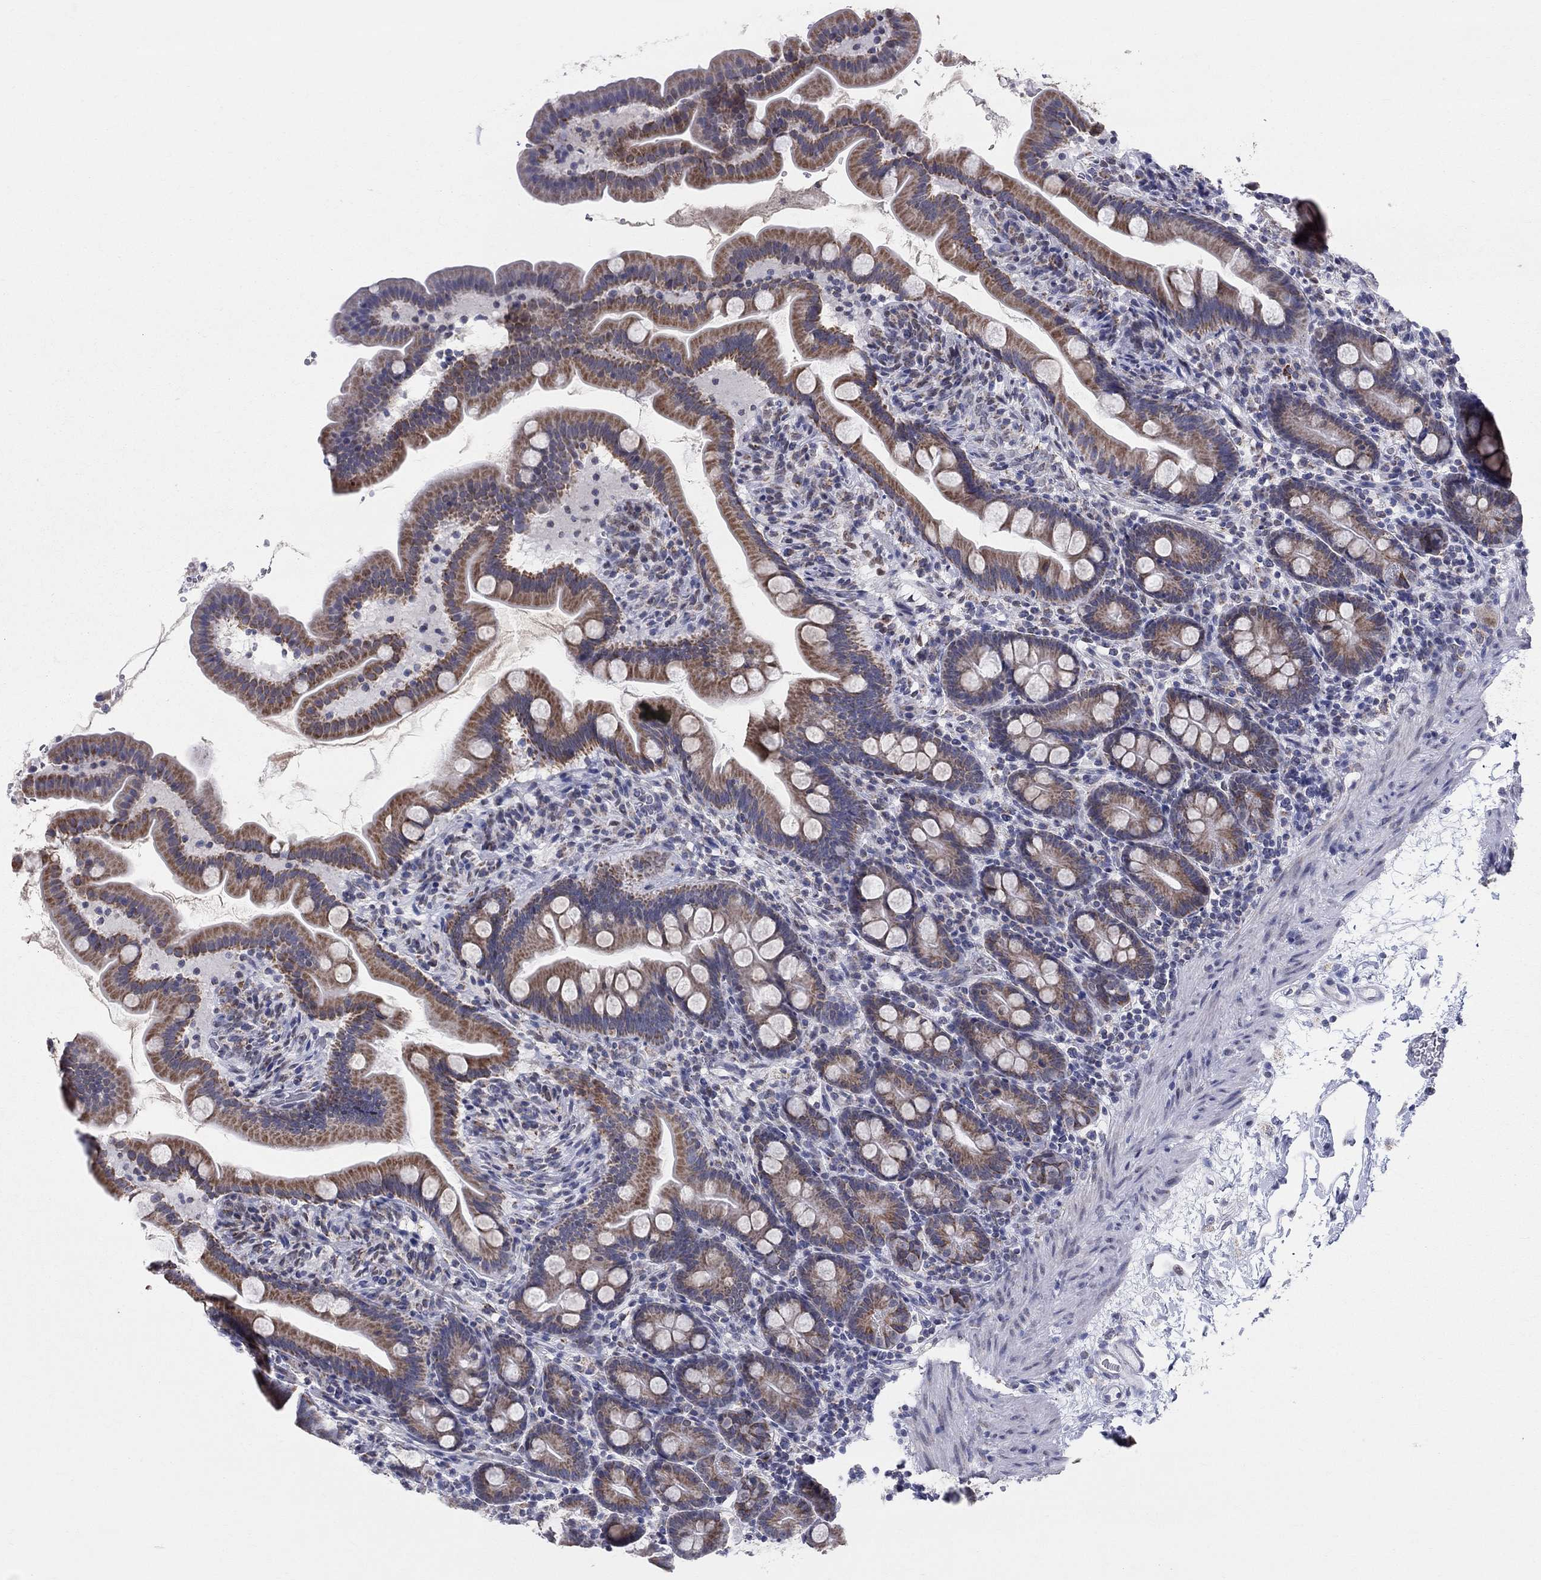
{"staining": {"intensity": "strong", "quantity": ">75%", "location": "cytoplasmic/membranous"}, "tissue": "small intestine", "cell_type": "Glandular cells", "image_type": "normal", "snomed": [{"axis": "morphology", "description": "Normal tissue, NOS"}, {"axis": "topography", "description": "Small intestine"}], "caption": "The histopathology image demonstrates immunohistochemical staining of normal small intestine. There is strong cytoplasmic/membranous staining is seen in about >75% of glandular cells. Using DAB (3,3'-diaminobenzidine) (brown) and hematoxylin (blue) stains, captured at high magnification using brightfield microscopy.", "gene": "KISS1R", "patient": {"sex": "female", "age": 44}}